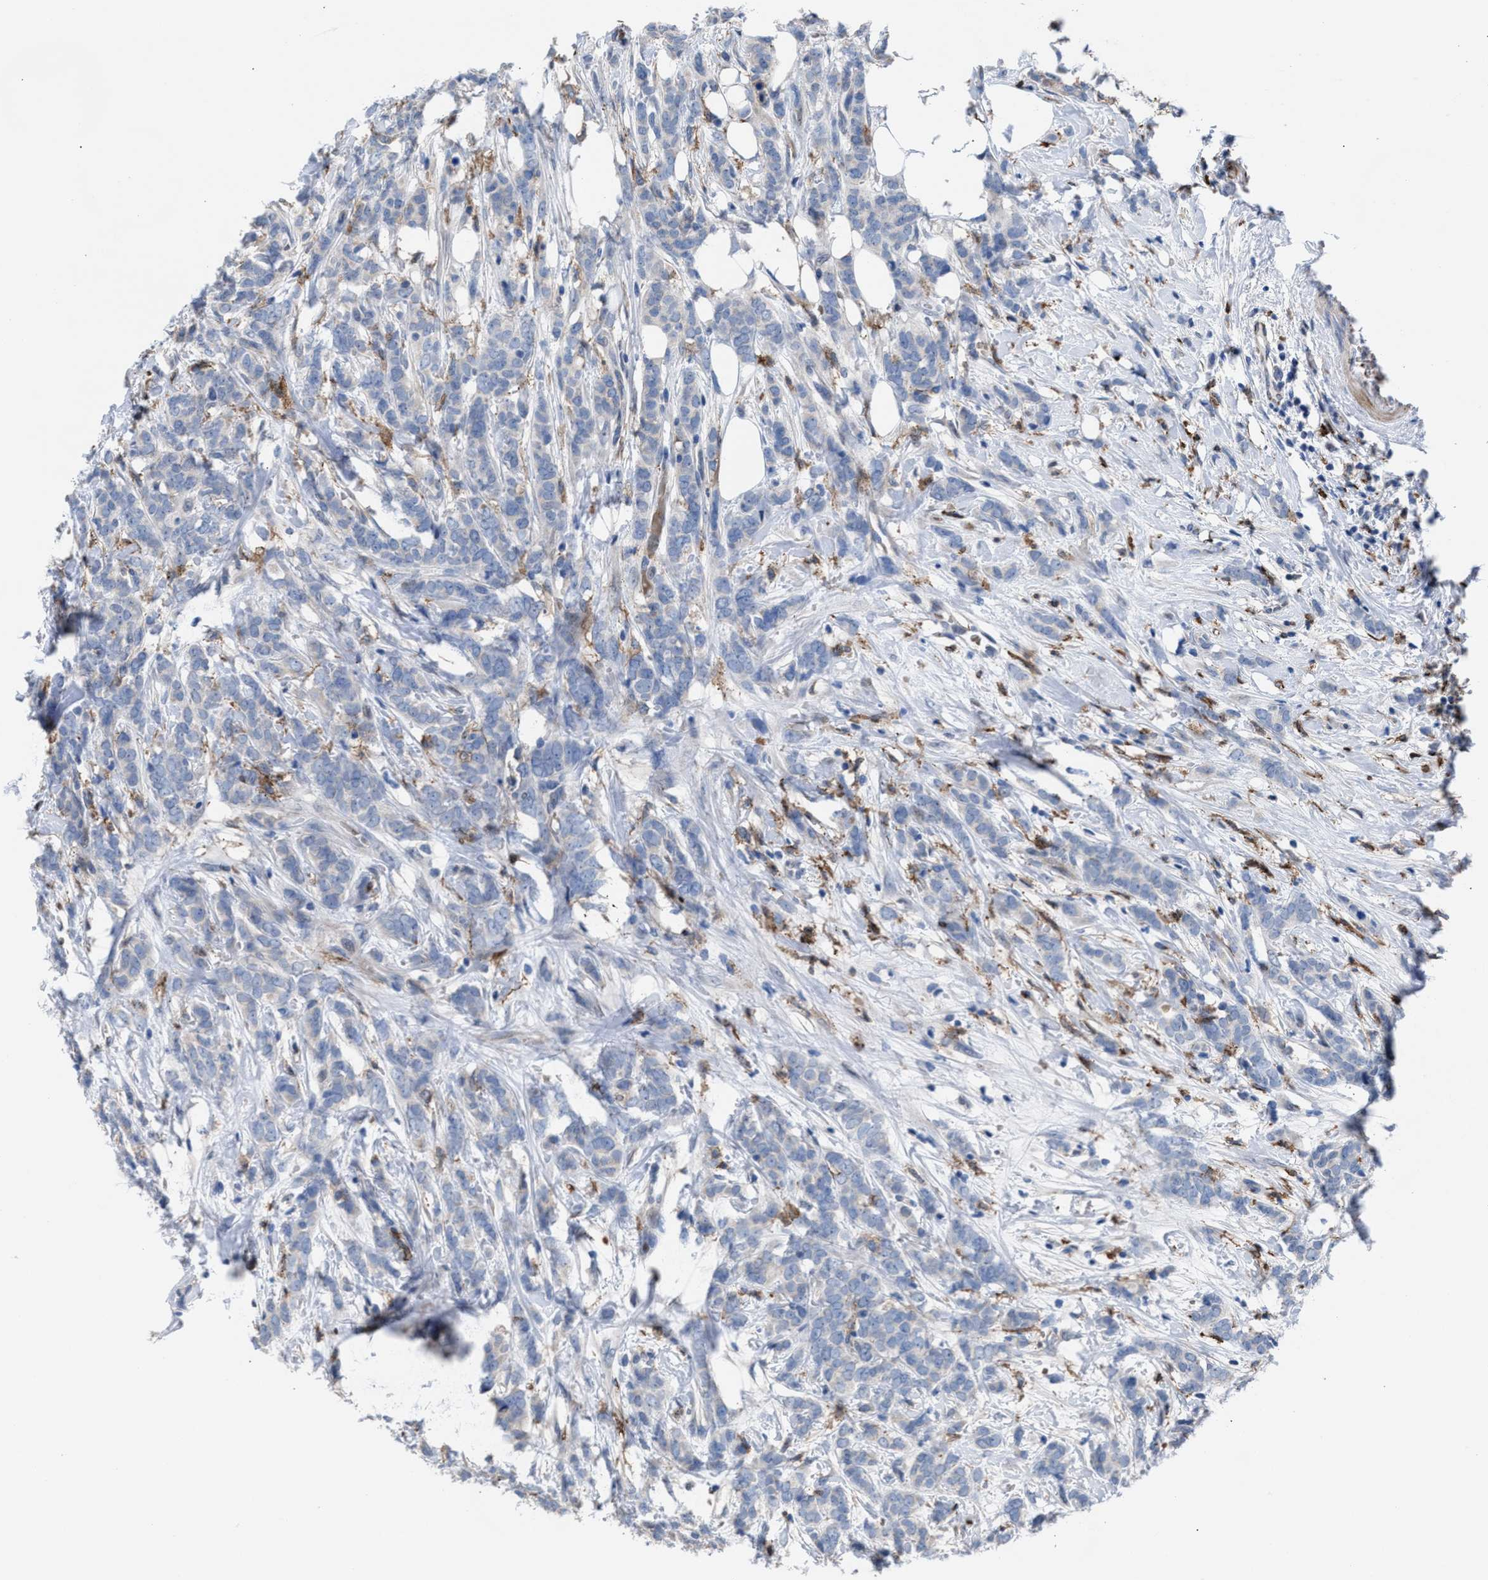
{"staining": {"intensity": "negative", "quantity": "none", "location": "none"}, "tissue": "breast cancer", "cell_type": "Tumor cells", "image_type": "cancer", "snomed": [{"axis": "morphology", "description": "Lobular carcinoma"}, {"axis": "topography", "description": "Skin"}, {"axis": "topography", "description": "Breast"}], "caption": "Histopathology image shows no significant protein positivity in tumor cells of breast cancer (lobular carcinoma).", "gene": "SLC47A1", "patient": {"sex": "female", "age": 46}}